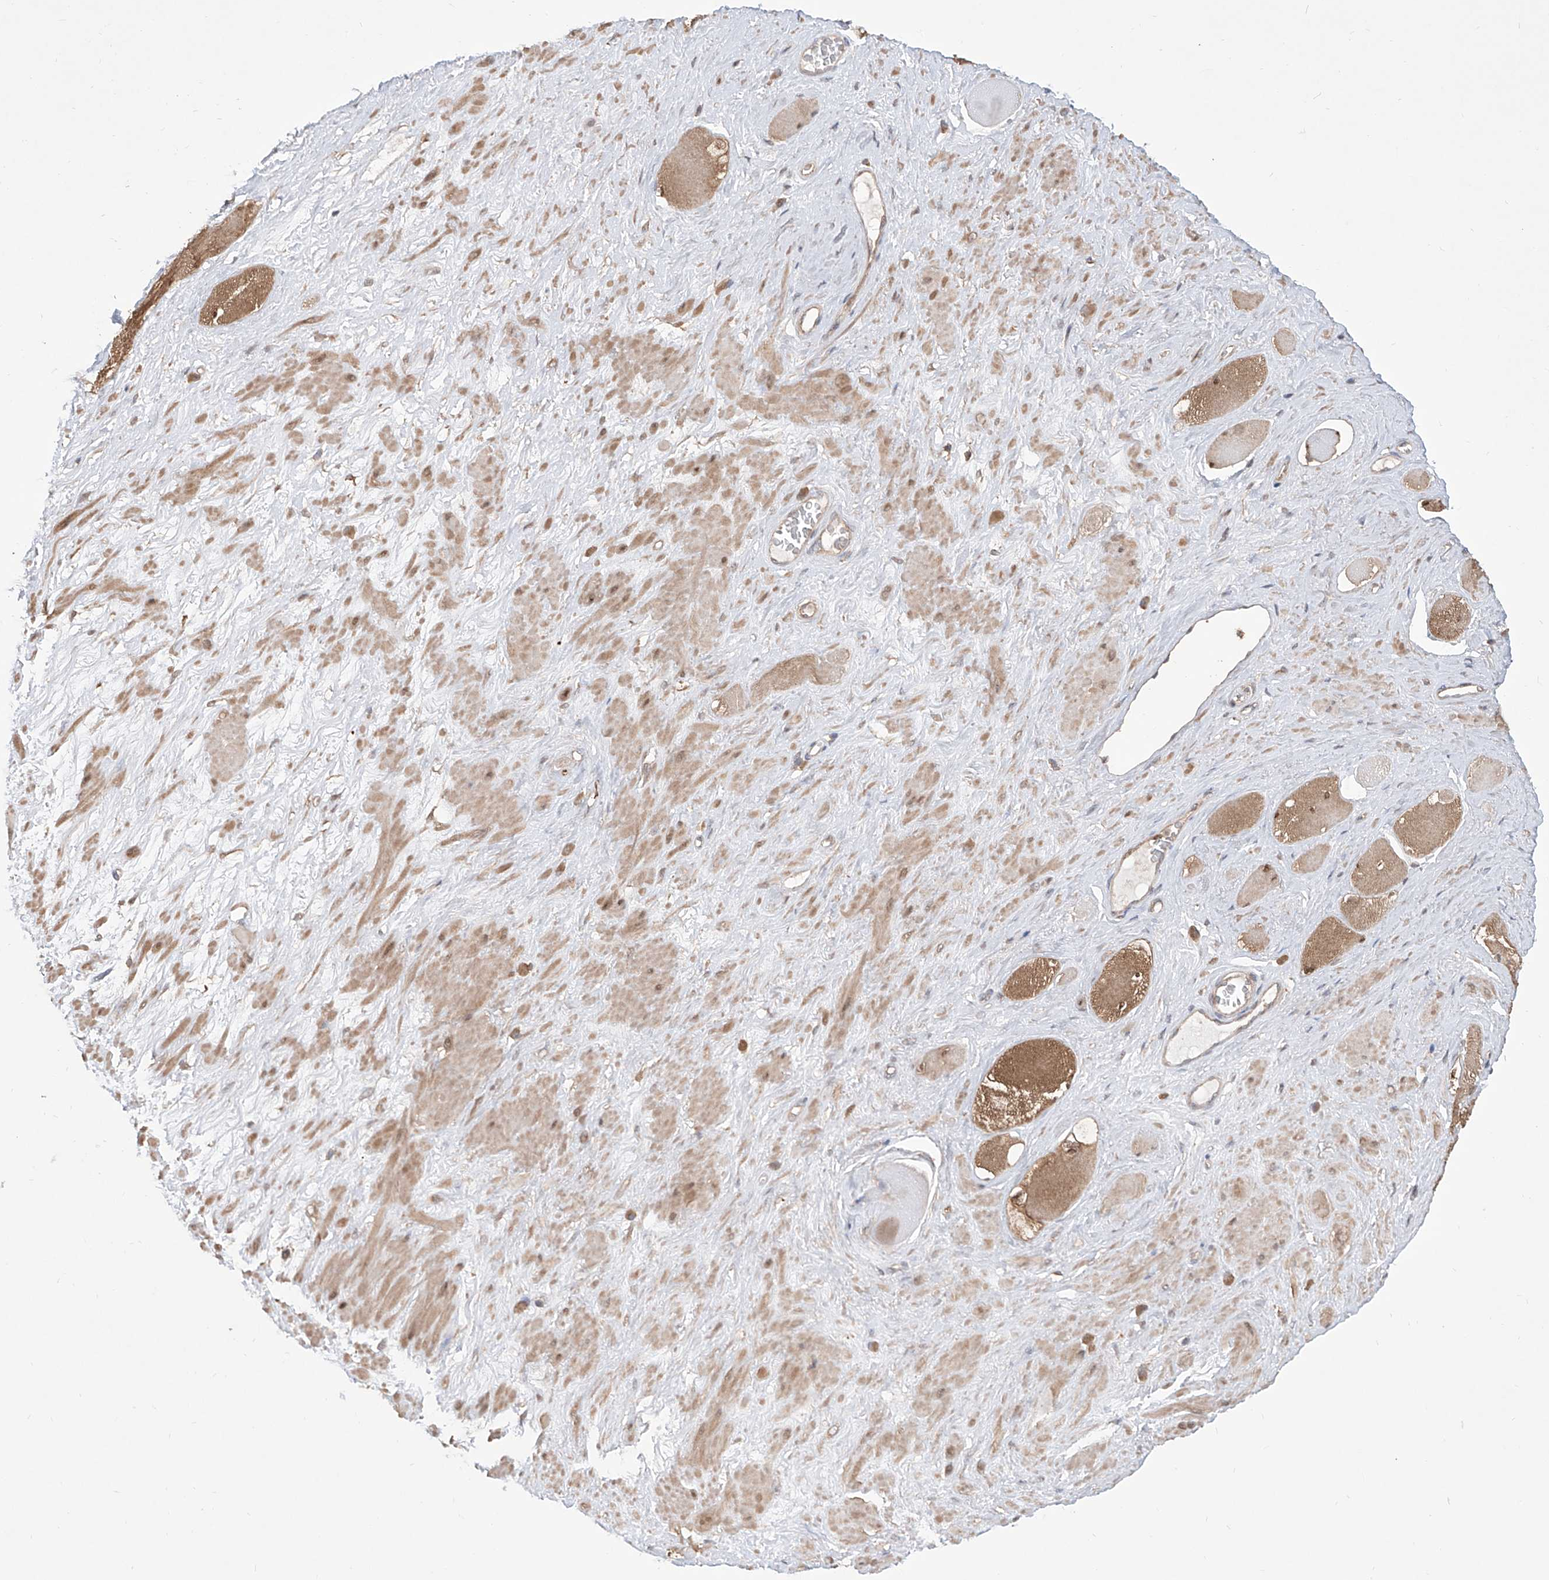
{"staining": {"intensity": "moderate", "quantity": ">75%", "location": "cytoplasmic/membranous,nuclear"}, "tissue": "adipose tissue", "cell_type": "Adipocytes", "image_type": "normal", "snomed": [{"axis": "morphology", "description": "Normal tissue, NOS"}, {"axis": "morphology", "description": "Adenocarcinoma, Low grade"}, {"axis": "topography", "description": "Prostate"}, {"axis": "topography", "description": "Peripheral nerve tissue"}], "caption": "An immunohistochemistry (IHC) histopathology image of unremarkable tissue is shown. Protein staining in brown shows moderate cytoplasmic/membranous,nuclear positivity in adipose tissue within adipocytes. (Brightfield microscopy of DAB IHC at high magnification).", "gene": "HOXC8", "patient": {"sex": "male", "age": 63}}